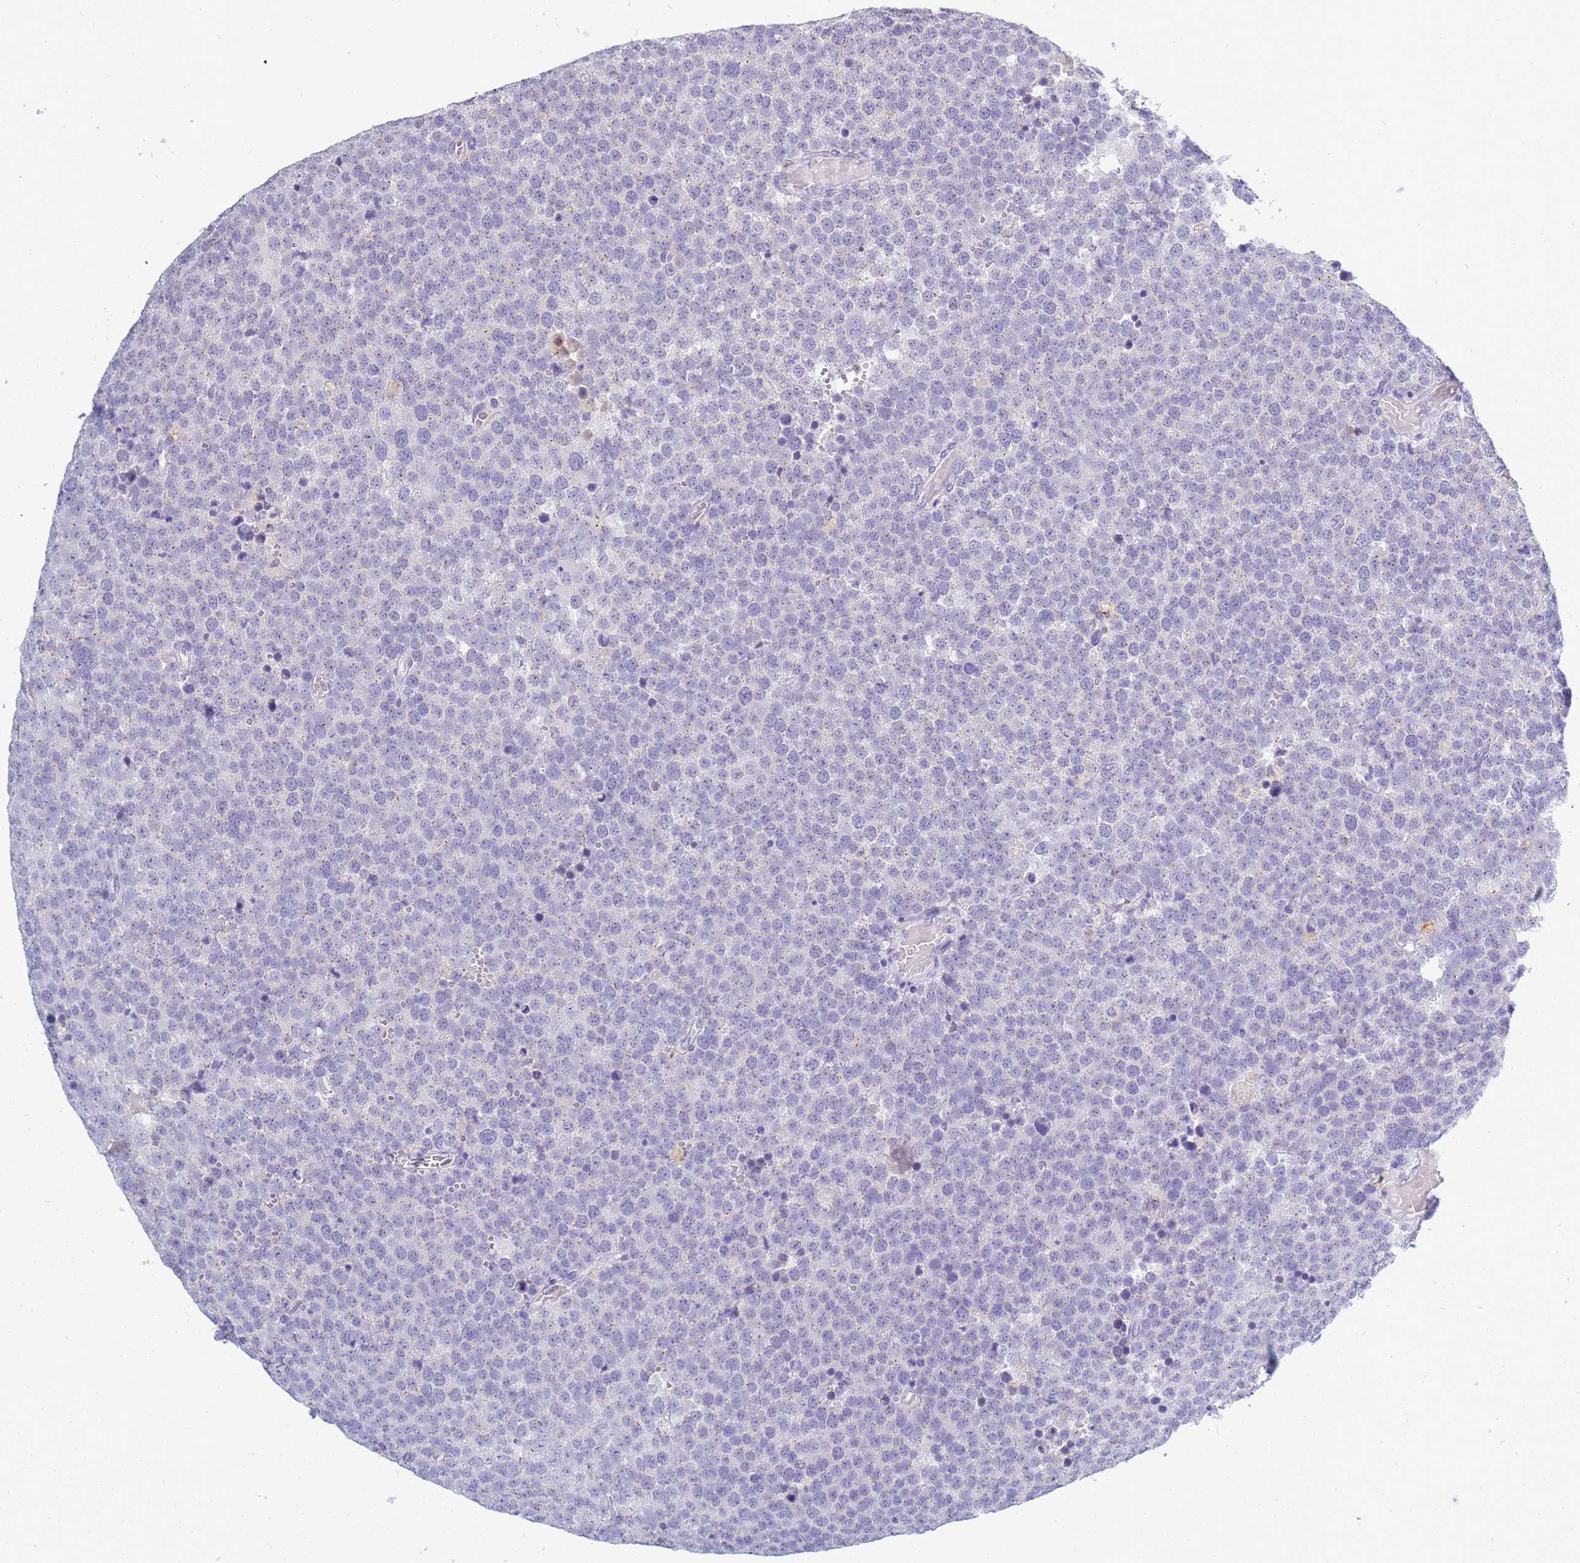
{"staining": {"intensity": "negative", "quantity": "none", "location": "none"}, "tissue": "testis cancer", "cell_type": "Tumor cells", "image_type": "cancer", "snomed": [{"axis": "morphology", "description": "Seminoma, NOS"}, {"axis": "topography", "description": "Testis"}], "caption": "Human seminoma (testis) stained for a protein using immunohistochemistry exhibits no staining in tumor cells.", "gene": "B3GNT8", "patient": {"sex": "male", "age": 71}}